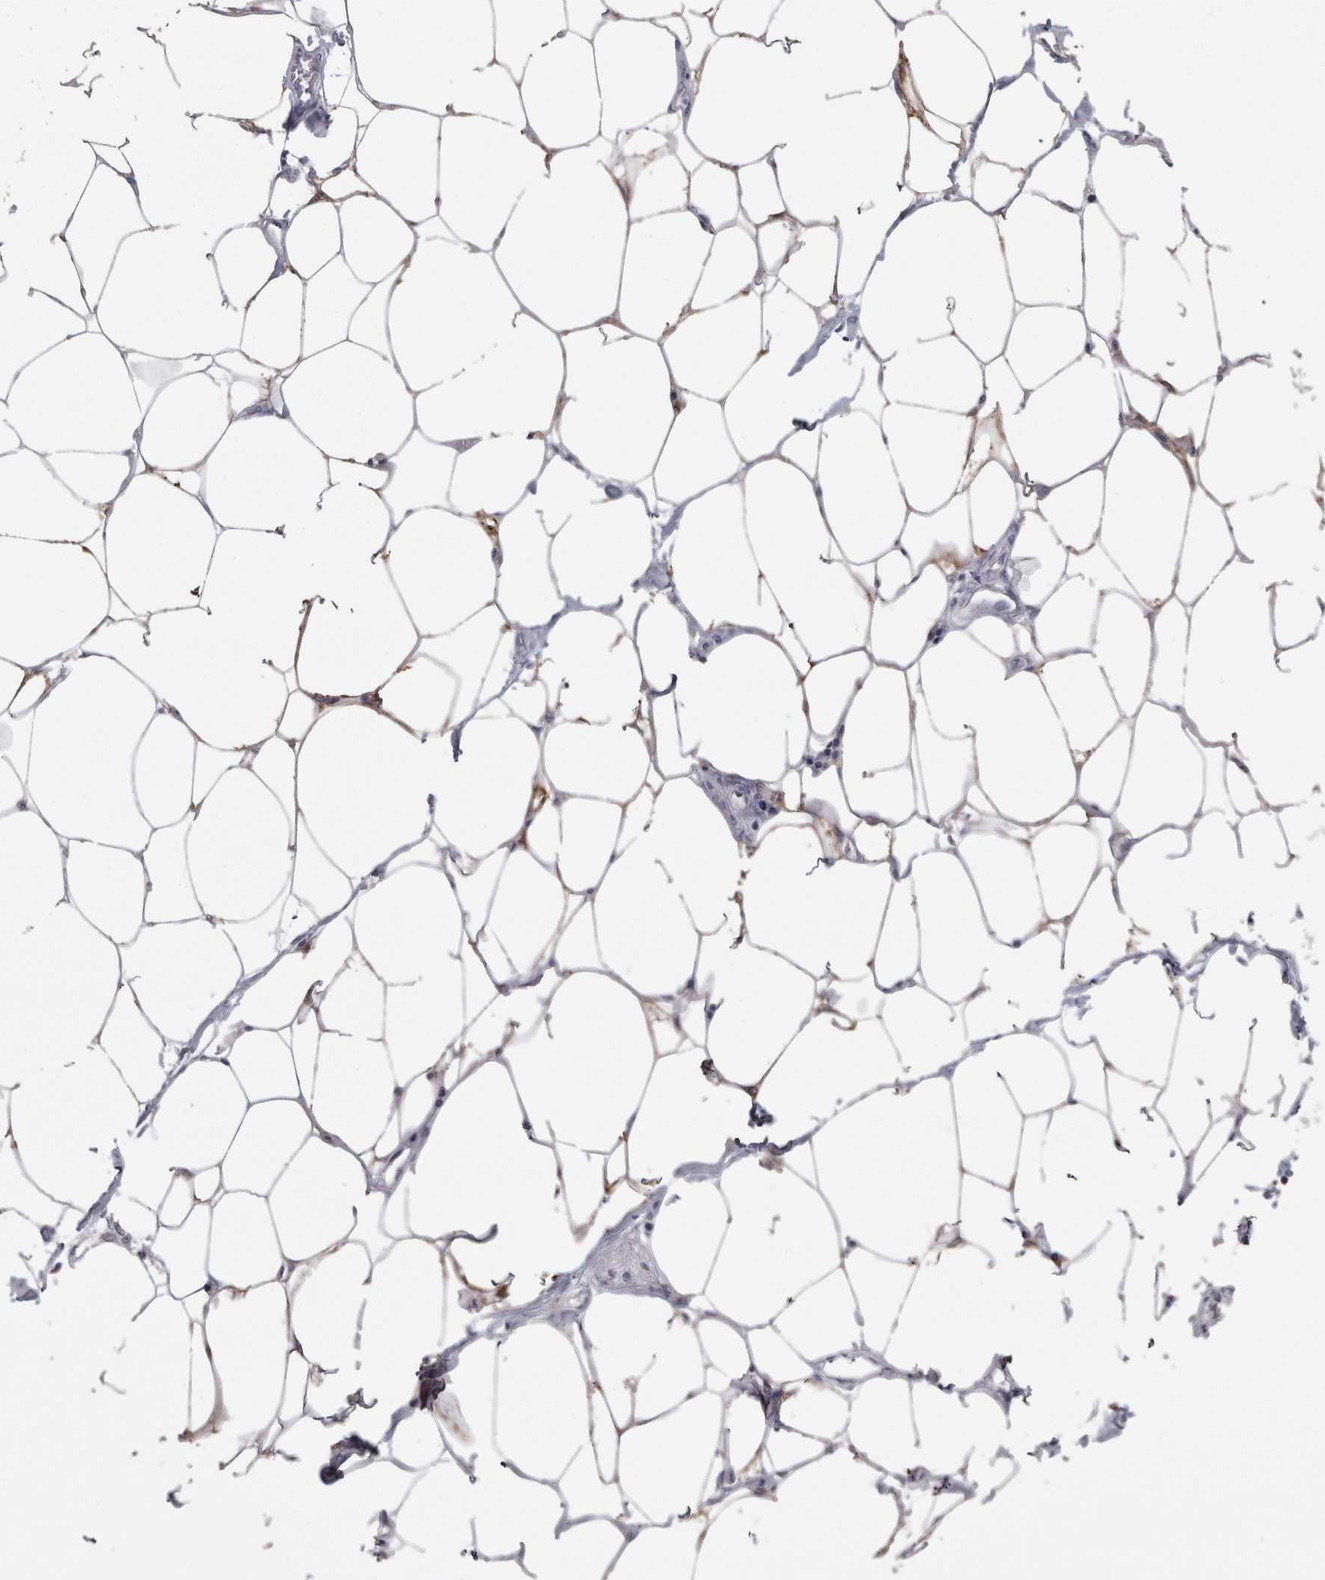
{"staining": {"intensity": "weak", "quantity": "25%-75%", "location": "cytoplasmic/membranous"}, "tissue": "adipose tissue", "cell_type": "Adipocytes", "image_type": "normal", "snomed": [{"axis": "morphology", "description": "Normal tissue, NOS"}, {"axis": "morphology", "description": "Adenocarcinoma, NOS"}, {"axis": "topography", "description": "Colon"}, {"axis": "topography", "description": "Peripheral nerve tissue"}], "caption": "An image of human adipose tissue stained for a protein reveals weak cytoplasmic/membranous brown staining in adipocytes.", "gene": "TCAP", "patient": {"sex": "male", "age": 14}}